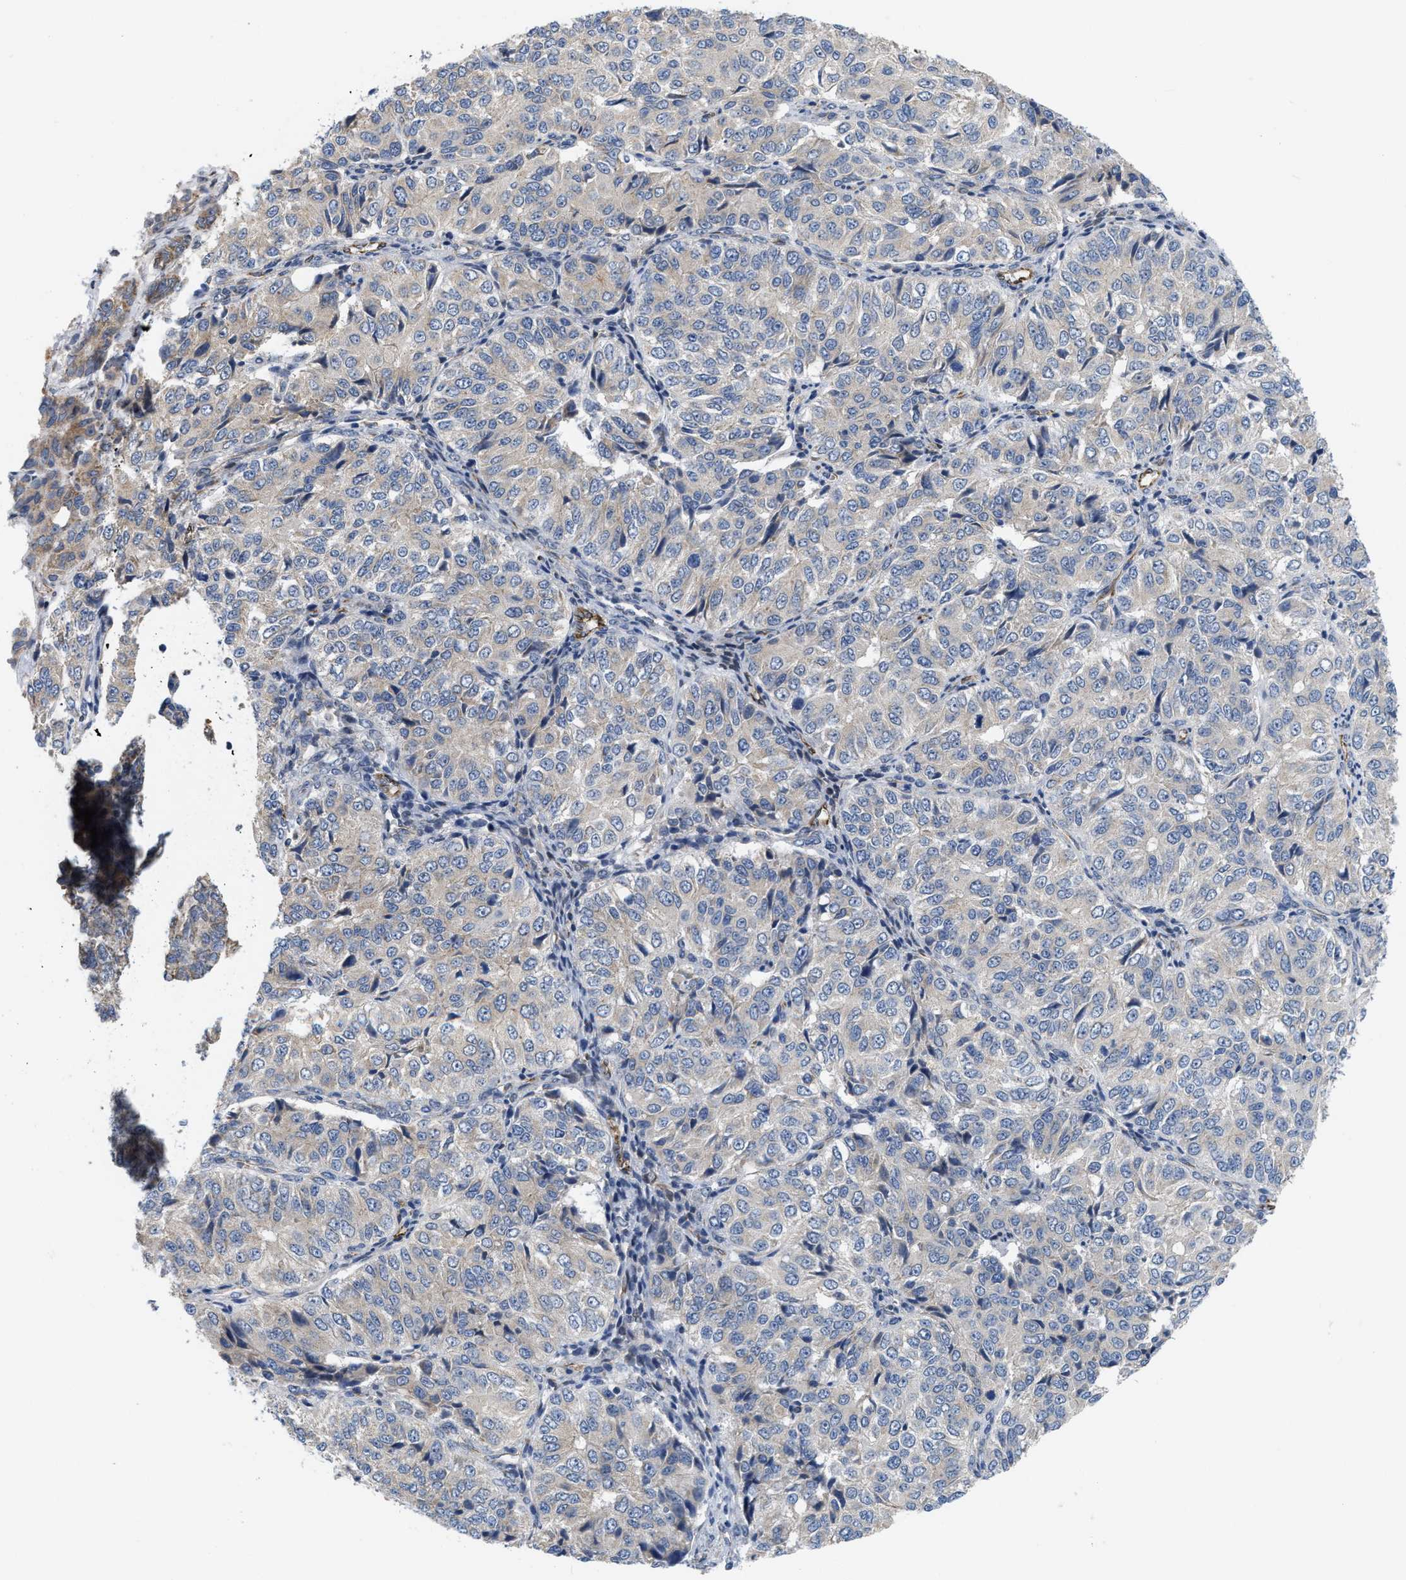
{"staining": {"intensity": "negative", "quantity": "none", "location": "none"}, "tissue": "ovarian cancer", "cell_type": "Tumor cells", "image_type": "cancer", "snomed": [{"axis": "morphology", "description": "Carcinoma, endometroid"}, {"axis": "topography", "description": "Ovary"}], "caption": "DAB immunohistochemical staining of ovarian cancer (endometroid carcinoma) exhibits no significant expression in tumor cells. (Stains: DAB IHC with hematoxylin counter stain, Microscopy: brightfield microscopy at high magnification).", "gene": "EOGT", "patient": {"sex": "female", "age": 51}}